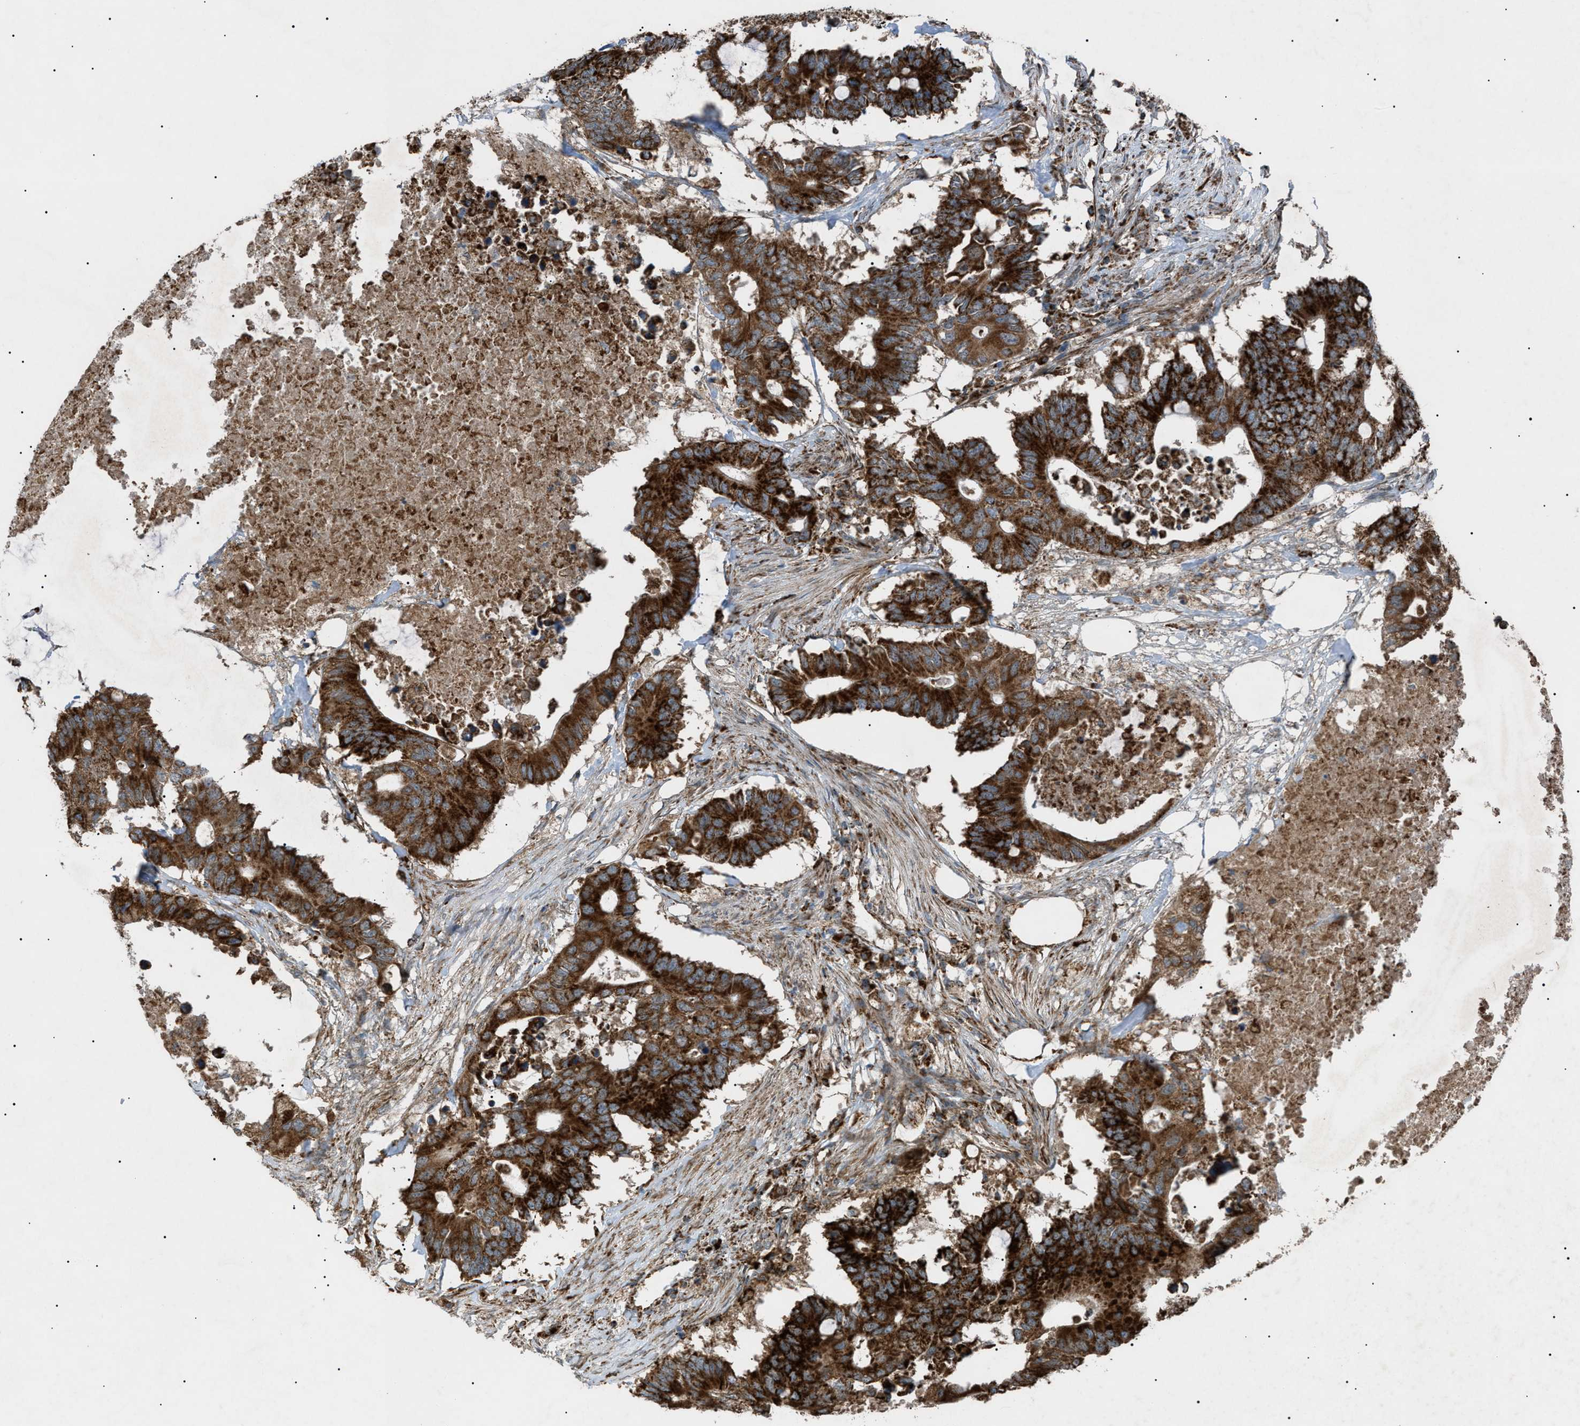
{"staining": {"intensity": "strong", "quantity": ">75%", "location": "cytoplasmic/membranous"}, "tissue": "colorectal cancer", "cell_type": "Tumor cells", "image_type": "cancer", "snomed": [{"axis": "morphology", "description": "Adenocarcinoma, NOS"}, {"axis": "topography", "description": "Colon"}], "caption": "Human colorectal cancer stained with a brown dye reveals strong cytoplasmic/membranous positive positivity in approximately >75% of tumor cells.", "gene": "C1GALT1C1", "patient": {"sex": "male", "age": 71}}